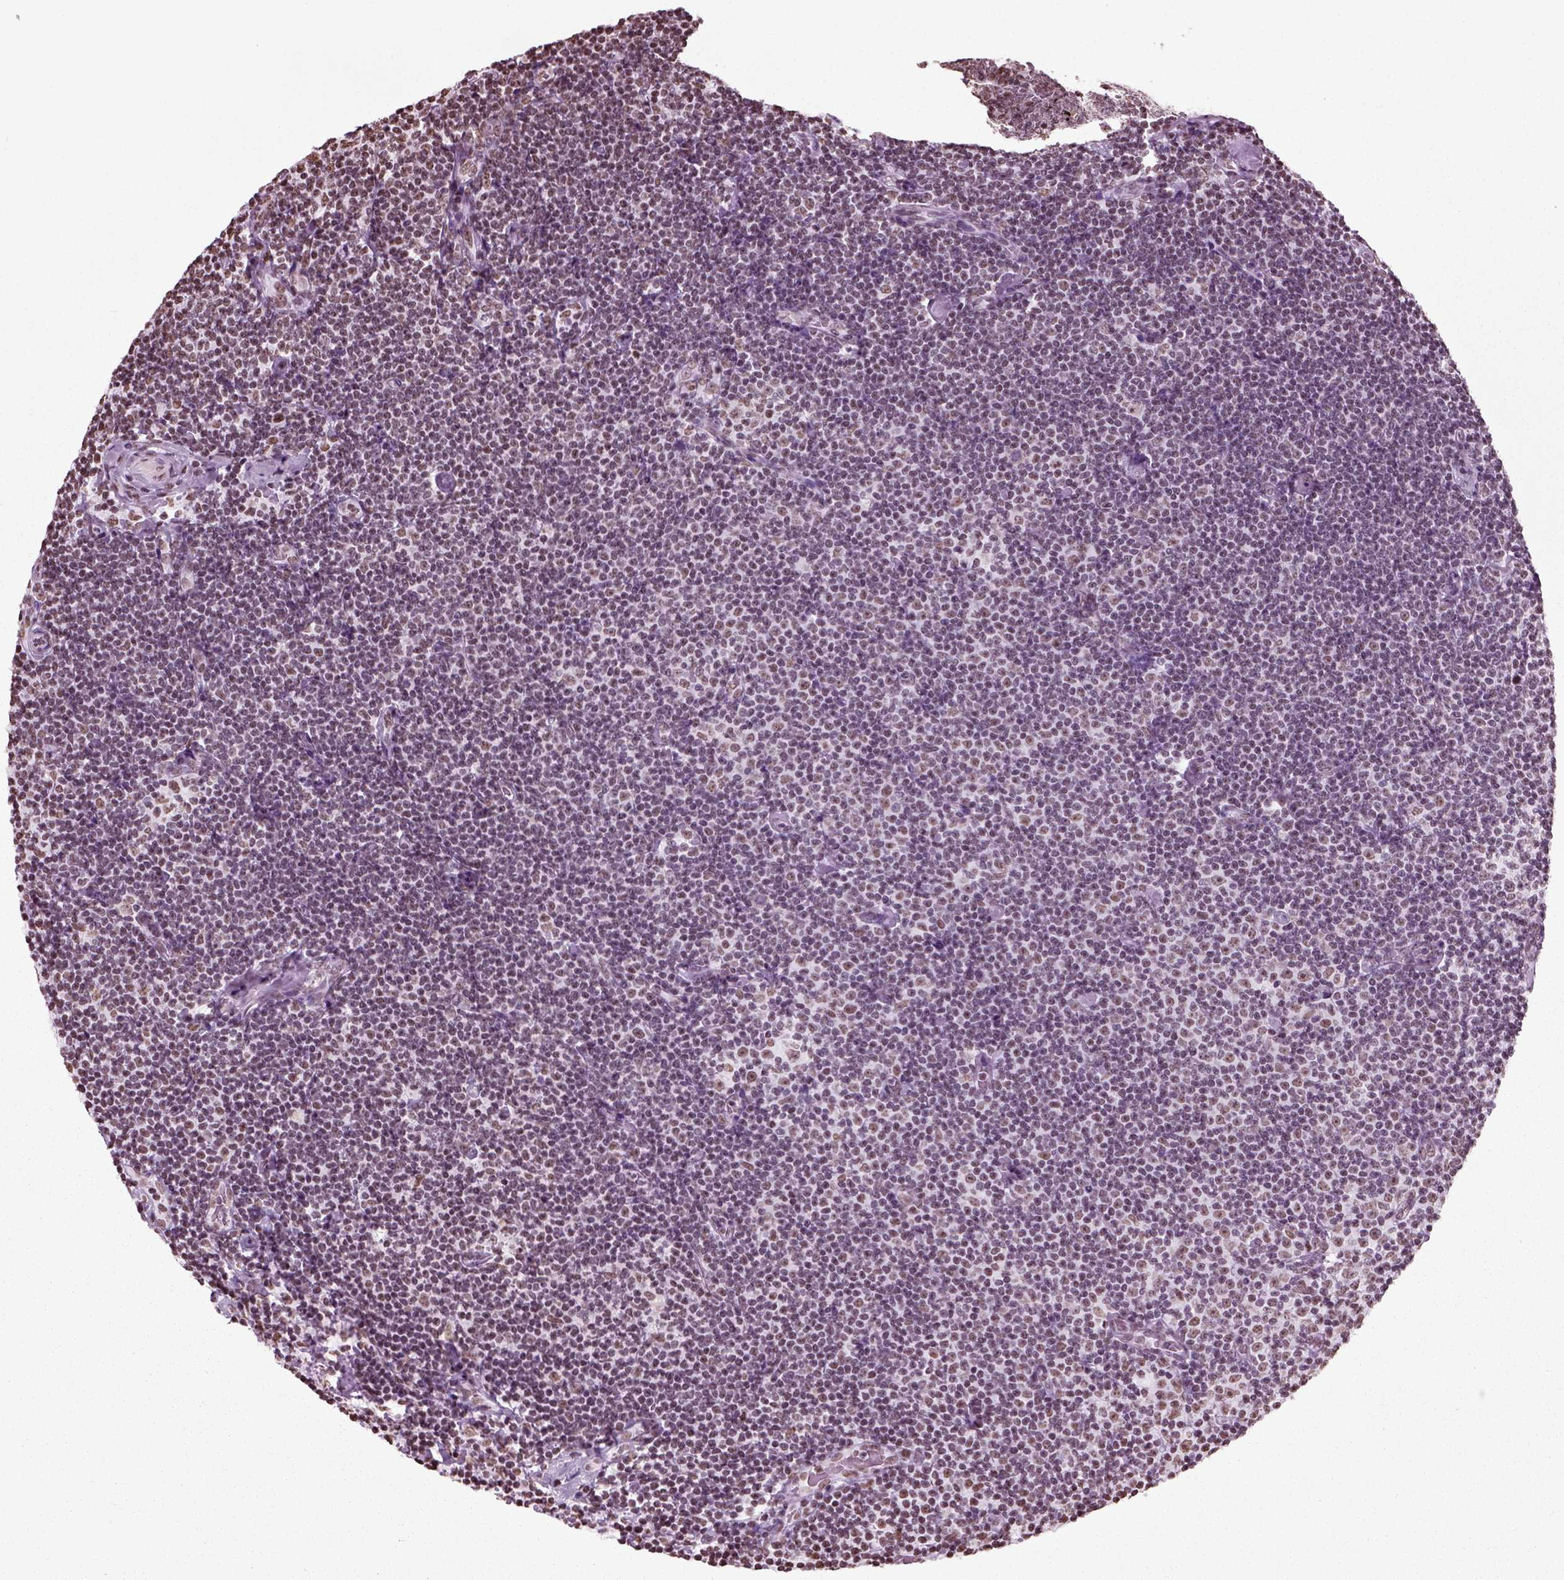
{"staining": {"intensity": "moderate", "quantity": "<25%", "location": "nuclear"}, "tissue": "lymphoma", "cell_type": "Tumor cells", "image_type": "cancer", "snomed": [{"axis": "morphology", "description": "Malignant lymphoma, non-Hodgkin's type, Low grade"}, {"axis": "topography", "description": "Lymph node"}], "caption": "The immunohistochemical stain highlights moderate nuclear expression in tumor cells of low-grade malignant lymphoma, non-Hodgkin's type tissue.", "gene": "POLR1H", "patient": {"sex": "male", "age": 81}}